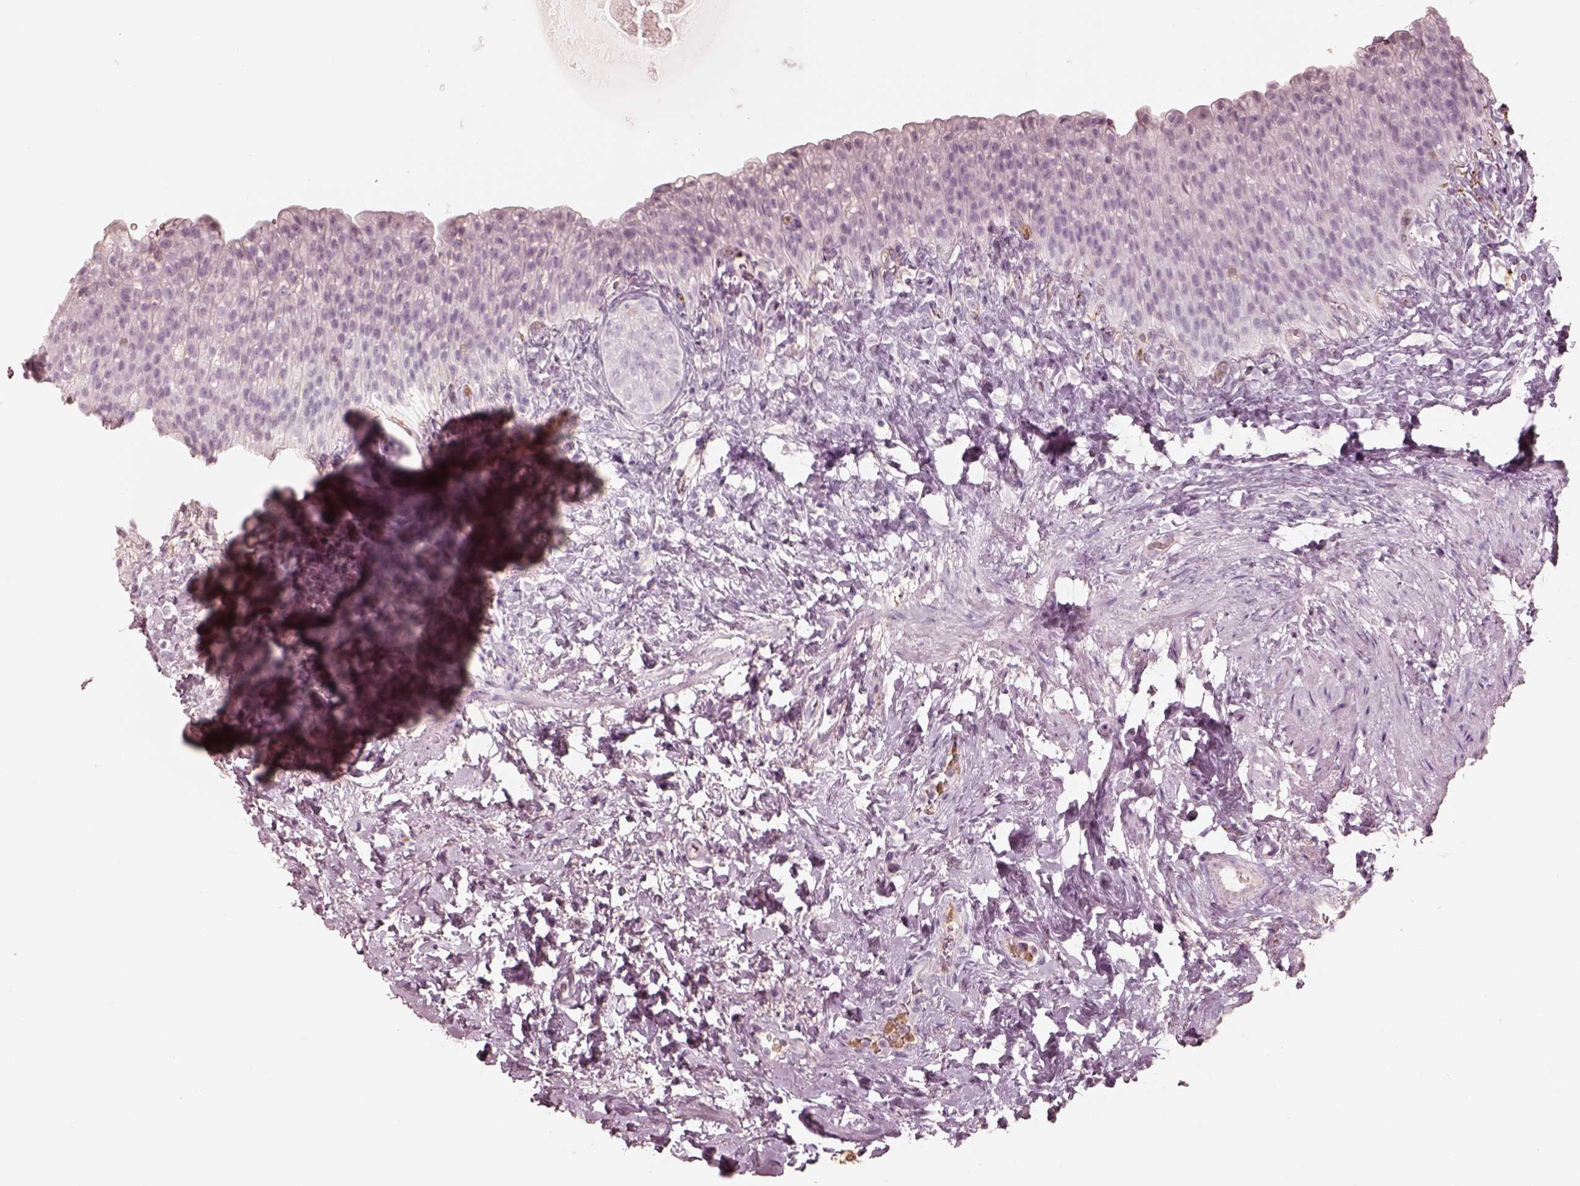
{"staining": {"intensity": "negative", "quantity": "none", "location": "none"}, "tissue": "urinary bladder", "cell_type": "Urothelial cells", "image_type": "normal", "snomed": [{"axis": "morphology", "description": "Normal tissue, NOS"}, {"axis": "topography", "description": "Urinary bladder"}], "caption": "The micrograph exhibits no staining of urothelial cells in benign urinary bladder.", "gene": "GPRIN1", "patient": {"sex": "male", "age": 76}}